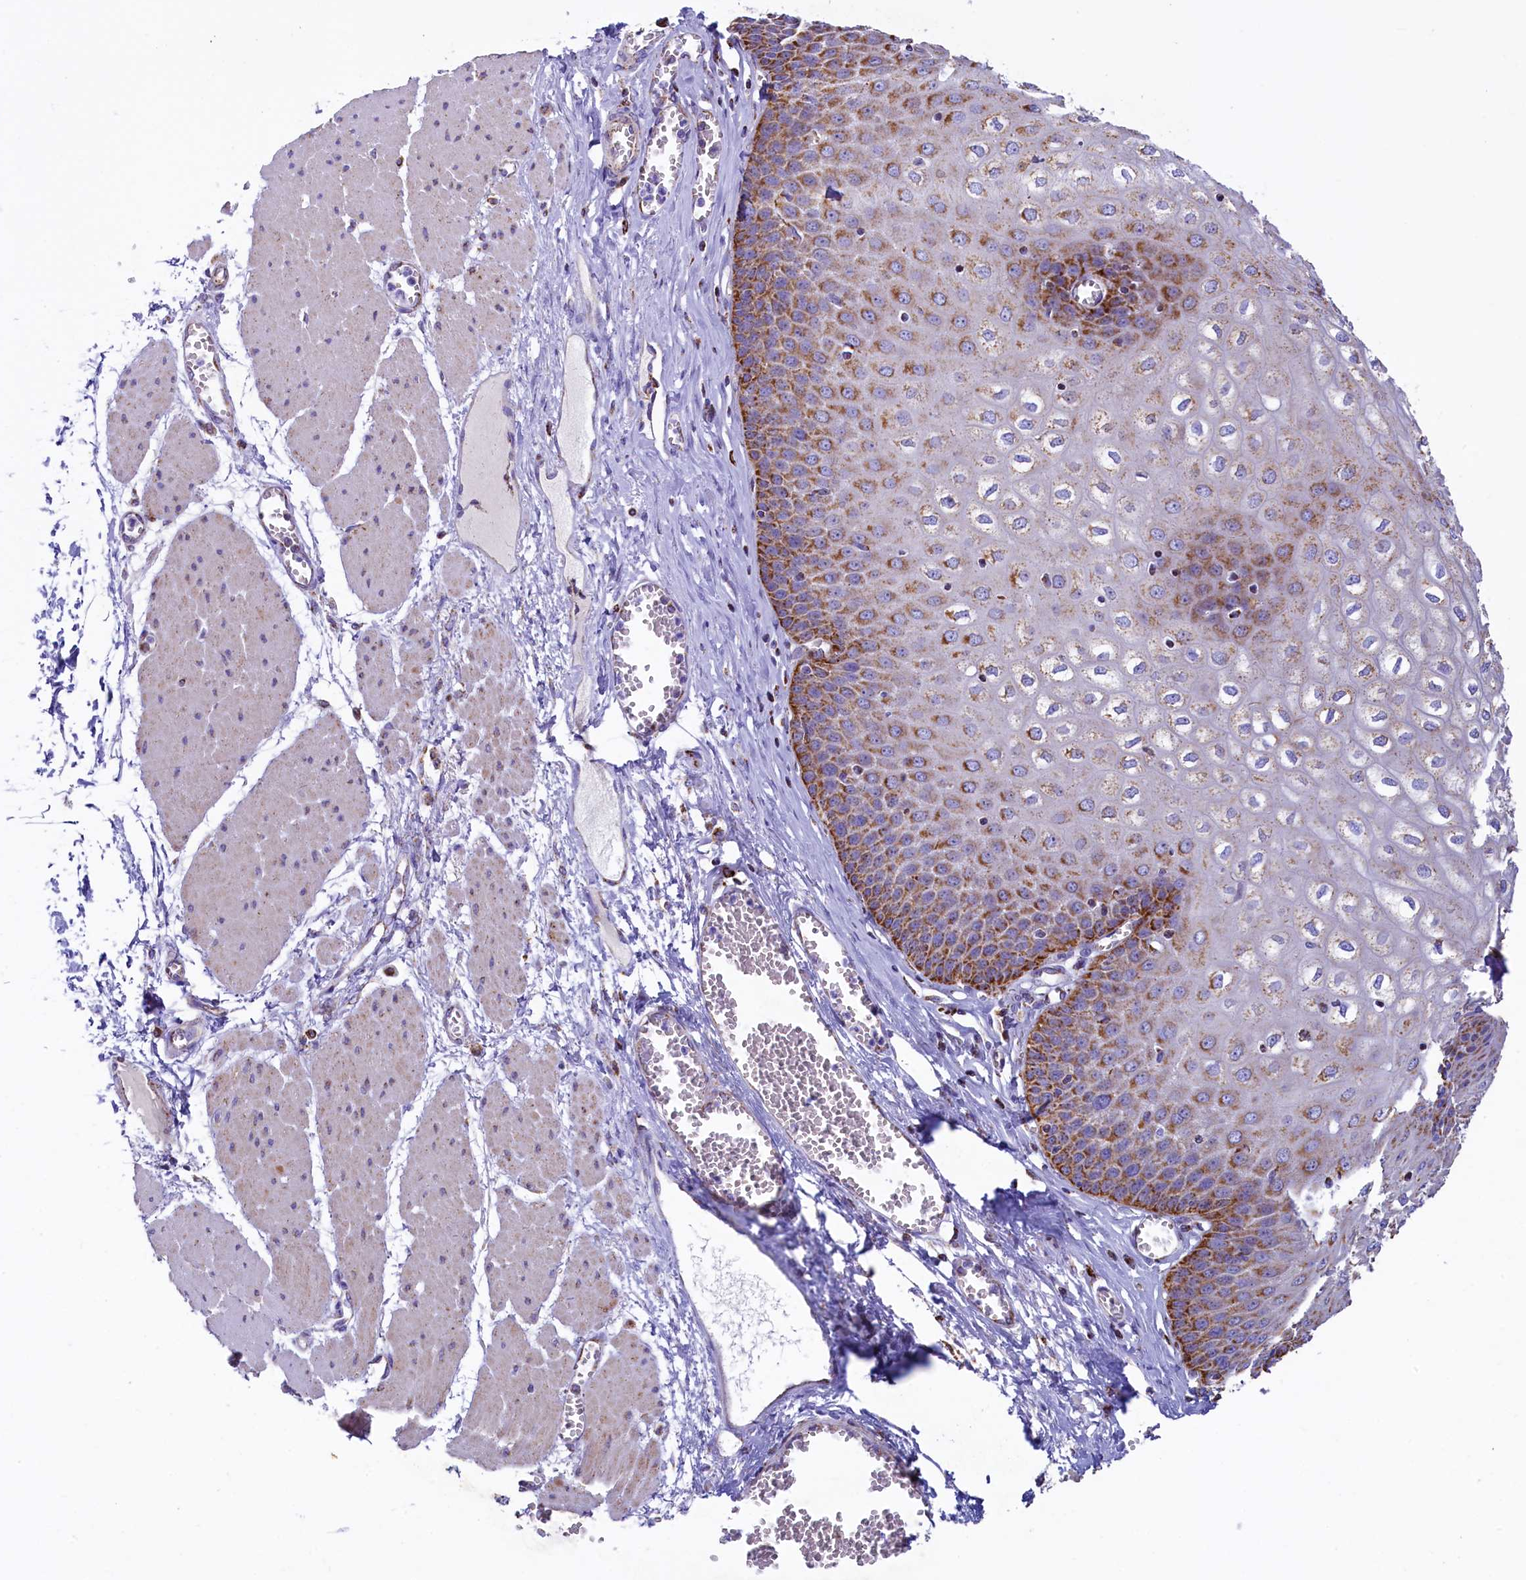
{"staining": {"intensity": "strong", "quantity": ">75%", "location": "cytoplasmic/membranous"}, "tissue": "esophagus", "cell_type": "Squamous epithelial cells", "image_type": "normal", "snomed": [{"axis": "morphology", "description": "Normal tissue, NOS"}, {"axis": "topography", "description": "Esophagus"}], "caption": "Immunohistochemical staining of normal human esophagus exhibits strong cytoplasmic/membranous protein positivity in about >75% of squamous epithelial cells.", "gene": "IDH3A", "patient": {"sex": "male", "age": 60}}